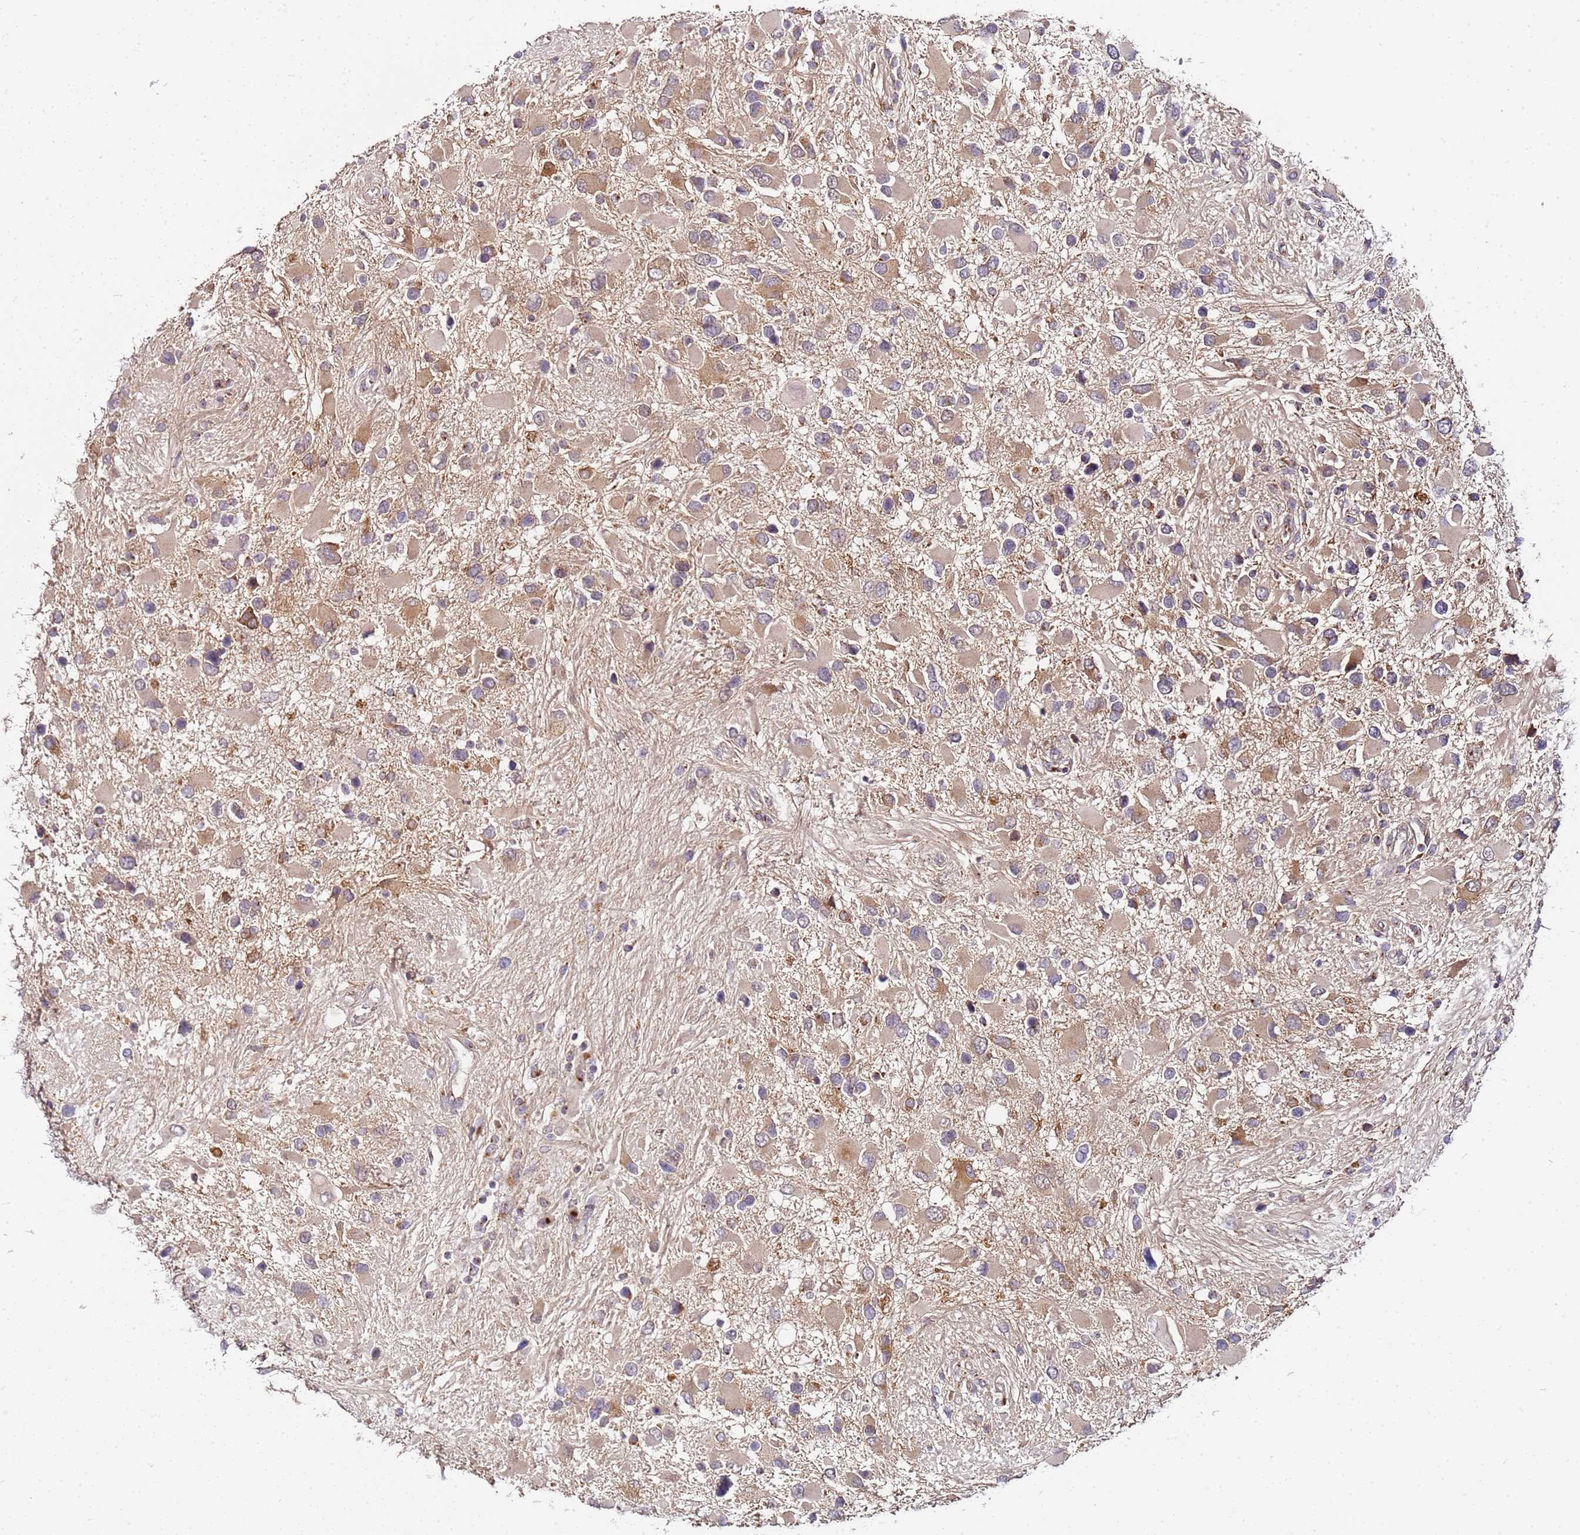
{"staining": {"intensity": "weak", "quantity": "25%-75%", "location": "cytoplasmic/membranous"}, "tissue": "glioma", "cell_type": "Tumor cells", "image_type": "cancer", "snomed": [{"axis": "morphology", "description": "Glioma, malignant, High grade"}, {"axis": "topography", "description": "Brain"}], "caption": "Immunohistochemical staining of glioma shows low levels of weak cytoplasmic/membranous protein positivity in approximately 25%-75% of tumor cells.", "gene": "MRPL49", "patient": {"sex": "male", "age": 53}}